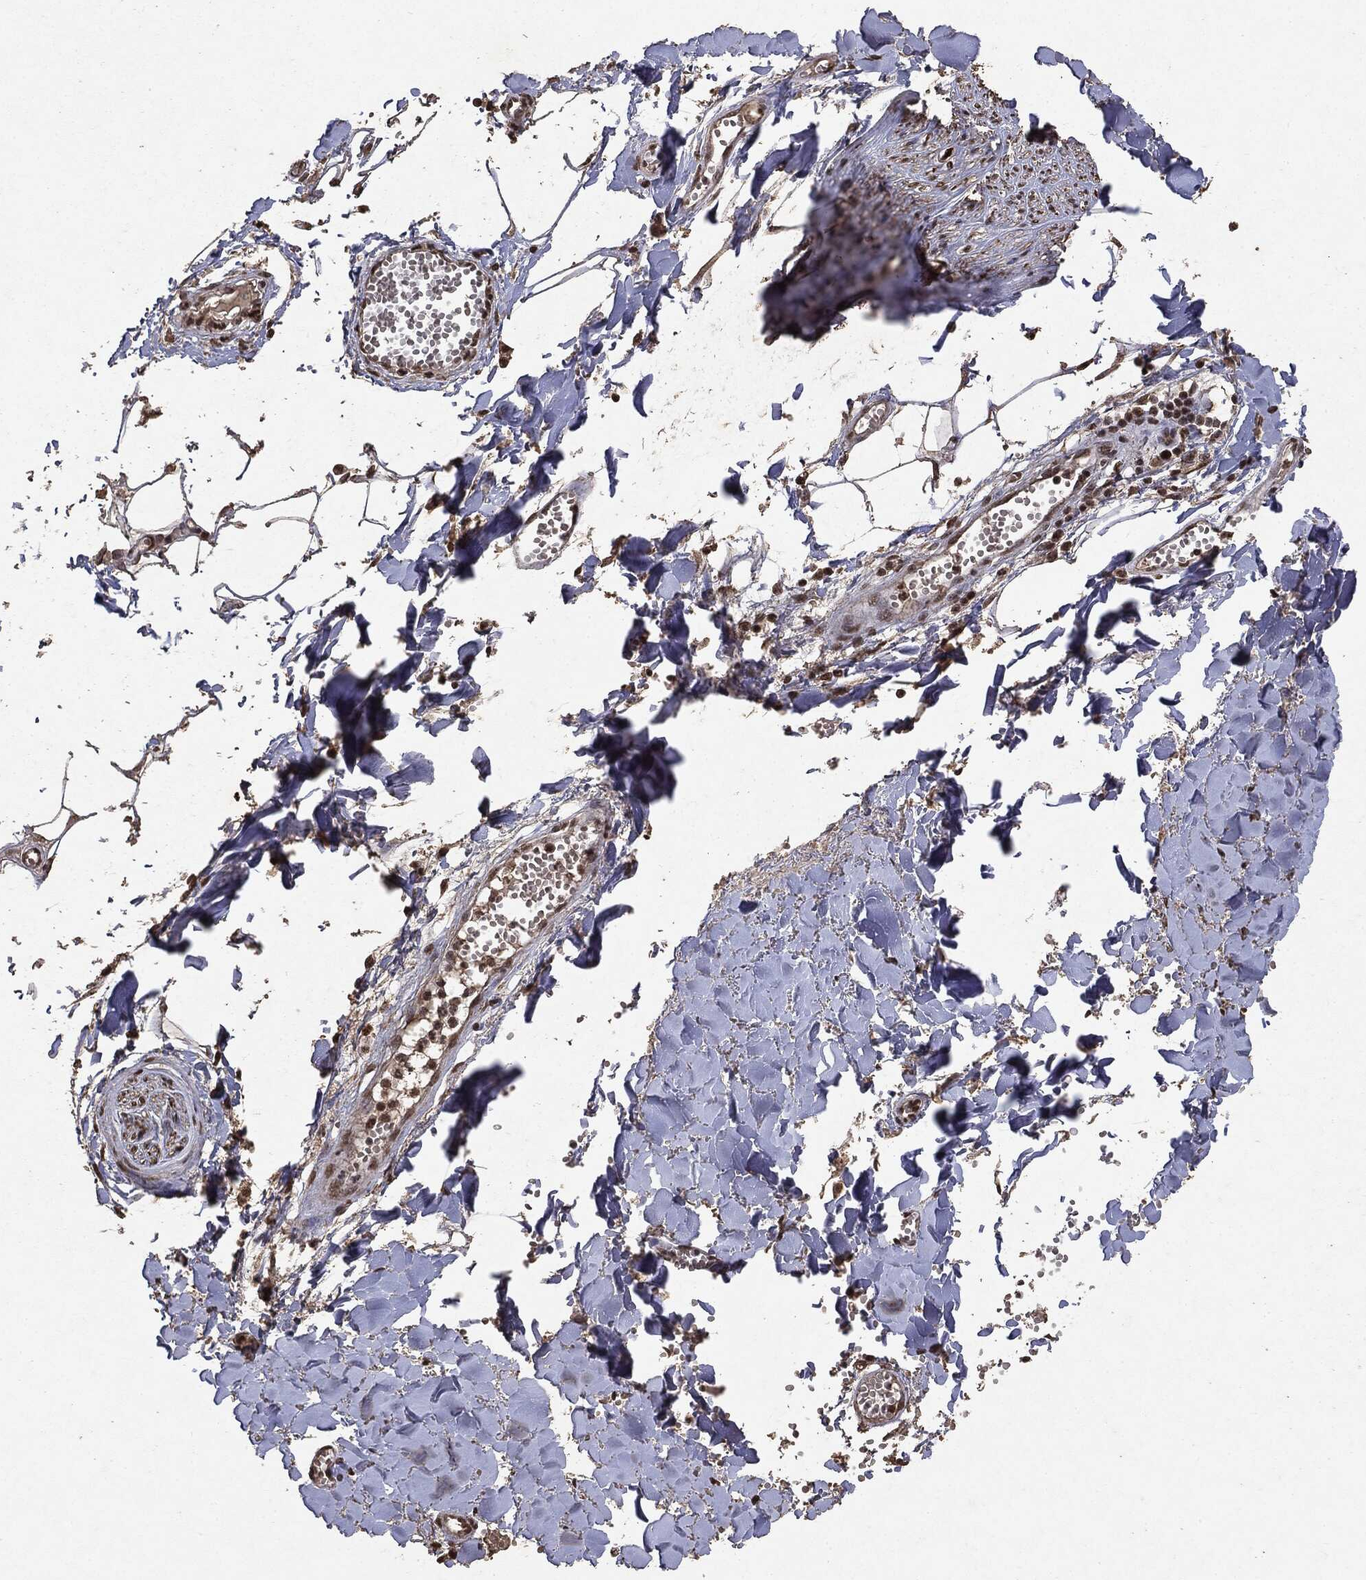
{"staining": {"intensity": "moderate", "quantity": "<25%", "location": "nuclear"}, "tissue": "soft tissue", "cell_type": "Fibroblasts", "image_type": "normal", "snomed": [{"axis": "morphology", "description": "Normal tissue, NOS"}, {"axis": "morphology", "description": "Squamous cell carcinoma, NOS"}, {"axis": "topography", "description": "Cartilage tissue"}, {"axis": "topography", "description": "Lung"}], "caption": "Immunohistochemical staining of benign soft tissue displays low levels of moderate nuclear positivity in approximately <25% of fibroblasts. The staining was performed using DAB (3,3'-diaminobenzidine) to visualize the protein expression in brown, while the nuclei were stained in blue with hematoxylin (Magnification: 20x).", "gene": "RAD18", "patient": {"sex": "male", "age": 66}}